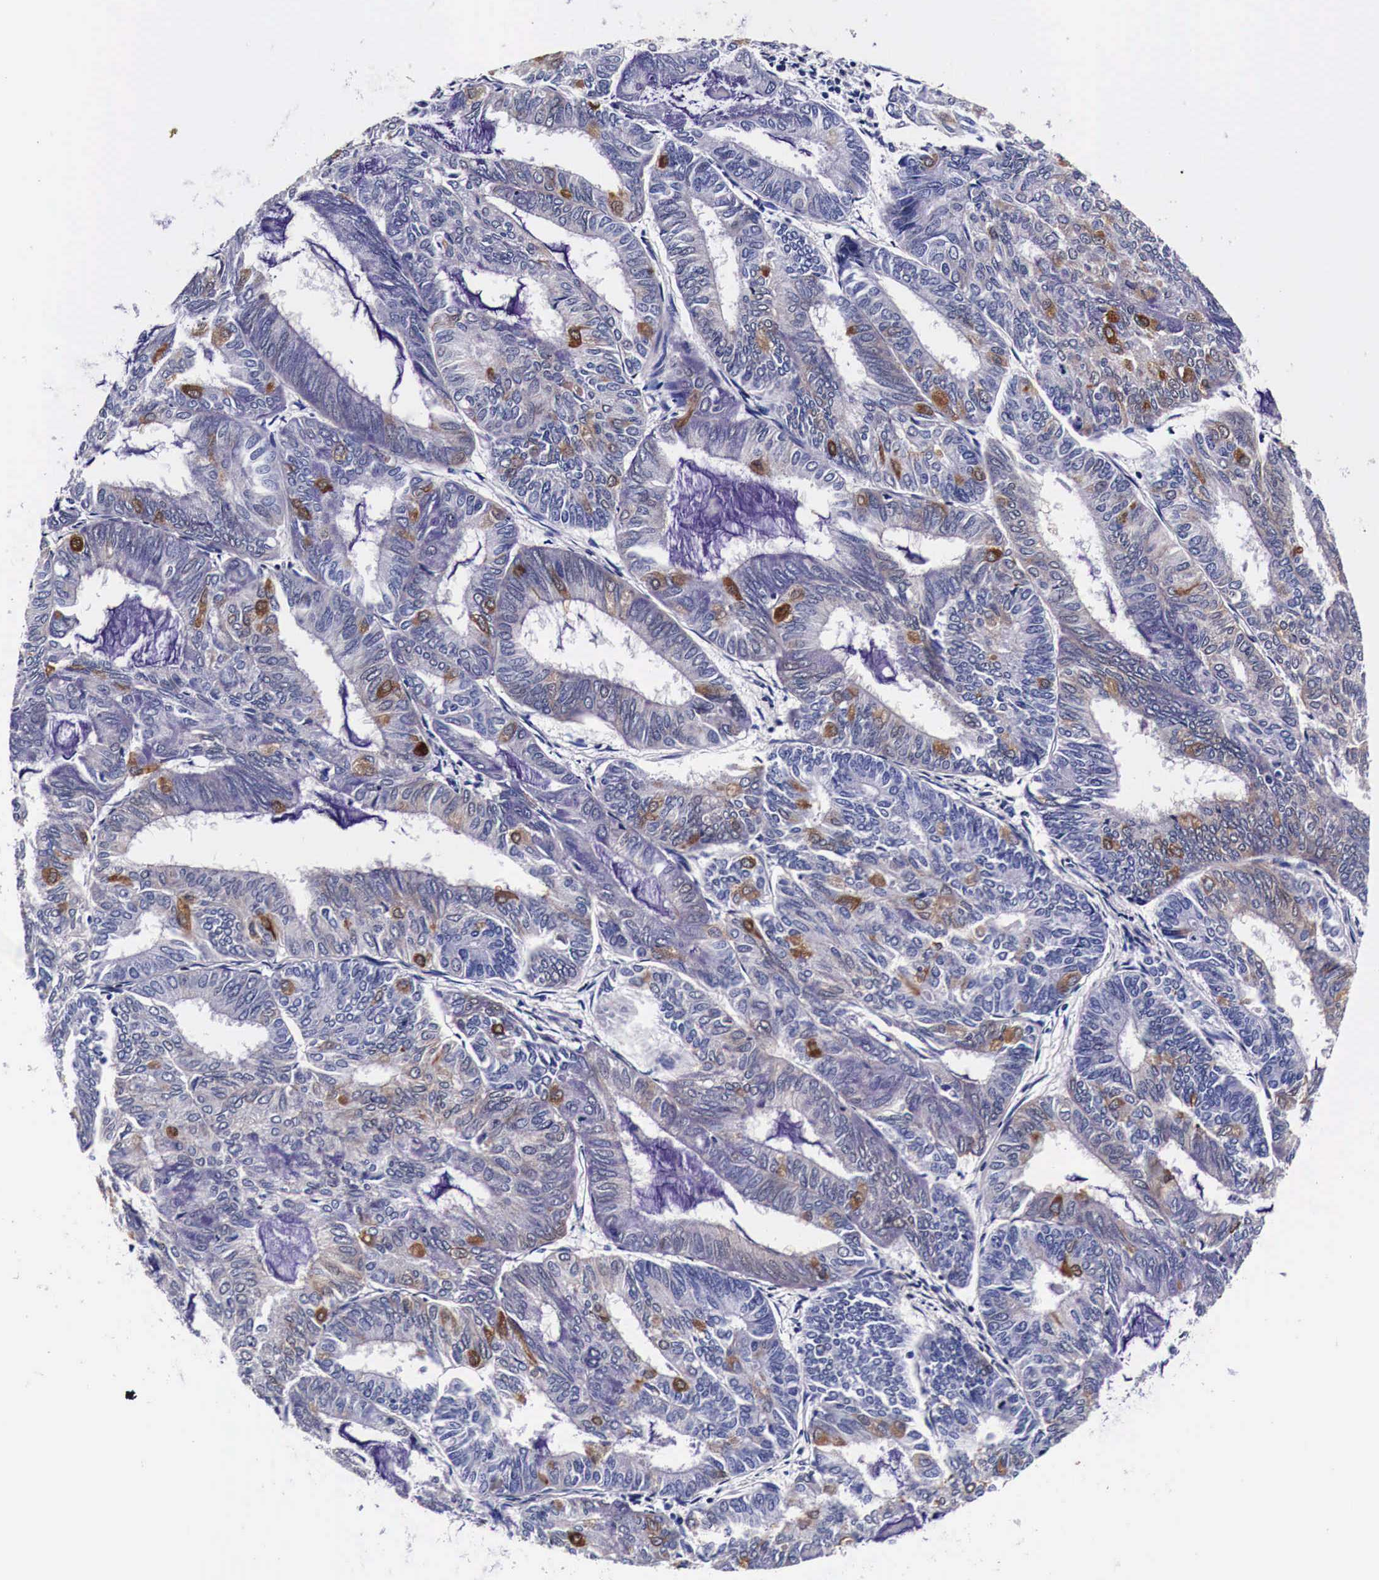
{"staining": {"intensity": "strong", "quantity": "<25%", "location": "cytoplasmic/membranous"}, "tissue": "endometrial cancer", "cell_type": "Tumor cells", "image_type": "cancer", "snomed": [{"axis": "morphology", "description": "Adenocarcinoma, NOS"}, {"axis": "topography", "description": "Endometrium"}], "caption": "Endometrial cancer stained with DAB (3,3'-diaminobenzidine) IHC exhibits medium levels of strong cytoplasmic/membranous expression in about <25% of tumor cells. (DAB IHC, brown staining for protein, blue staining for nuclei).", "gene": "HSPB1", "patient": {"sex": "female", "age": 59}}